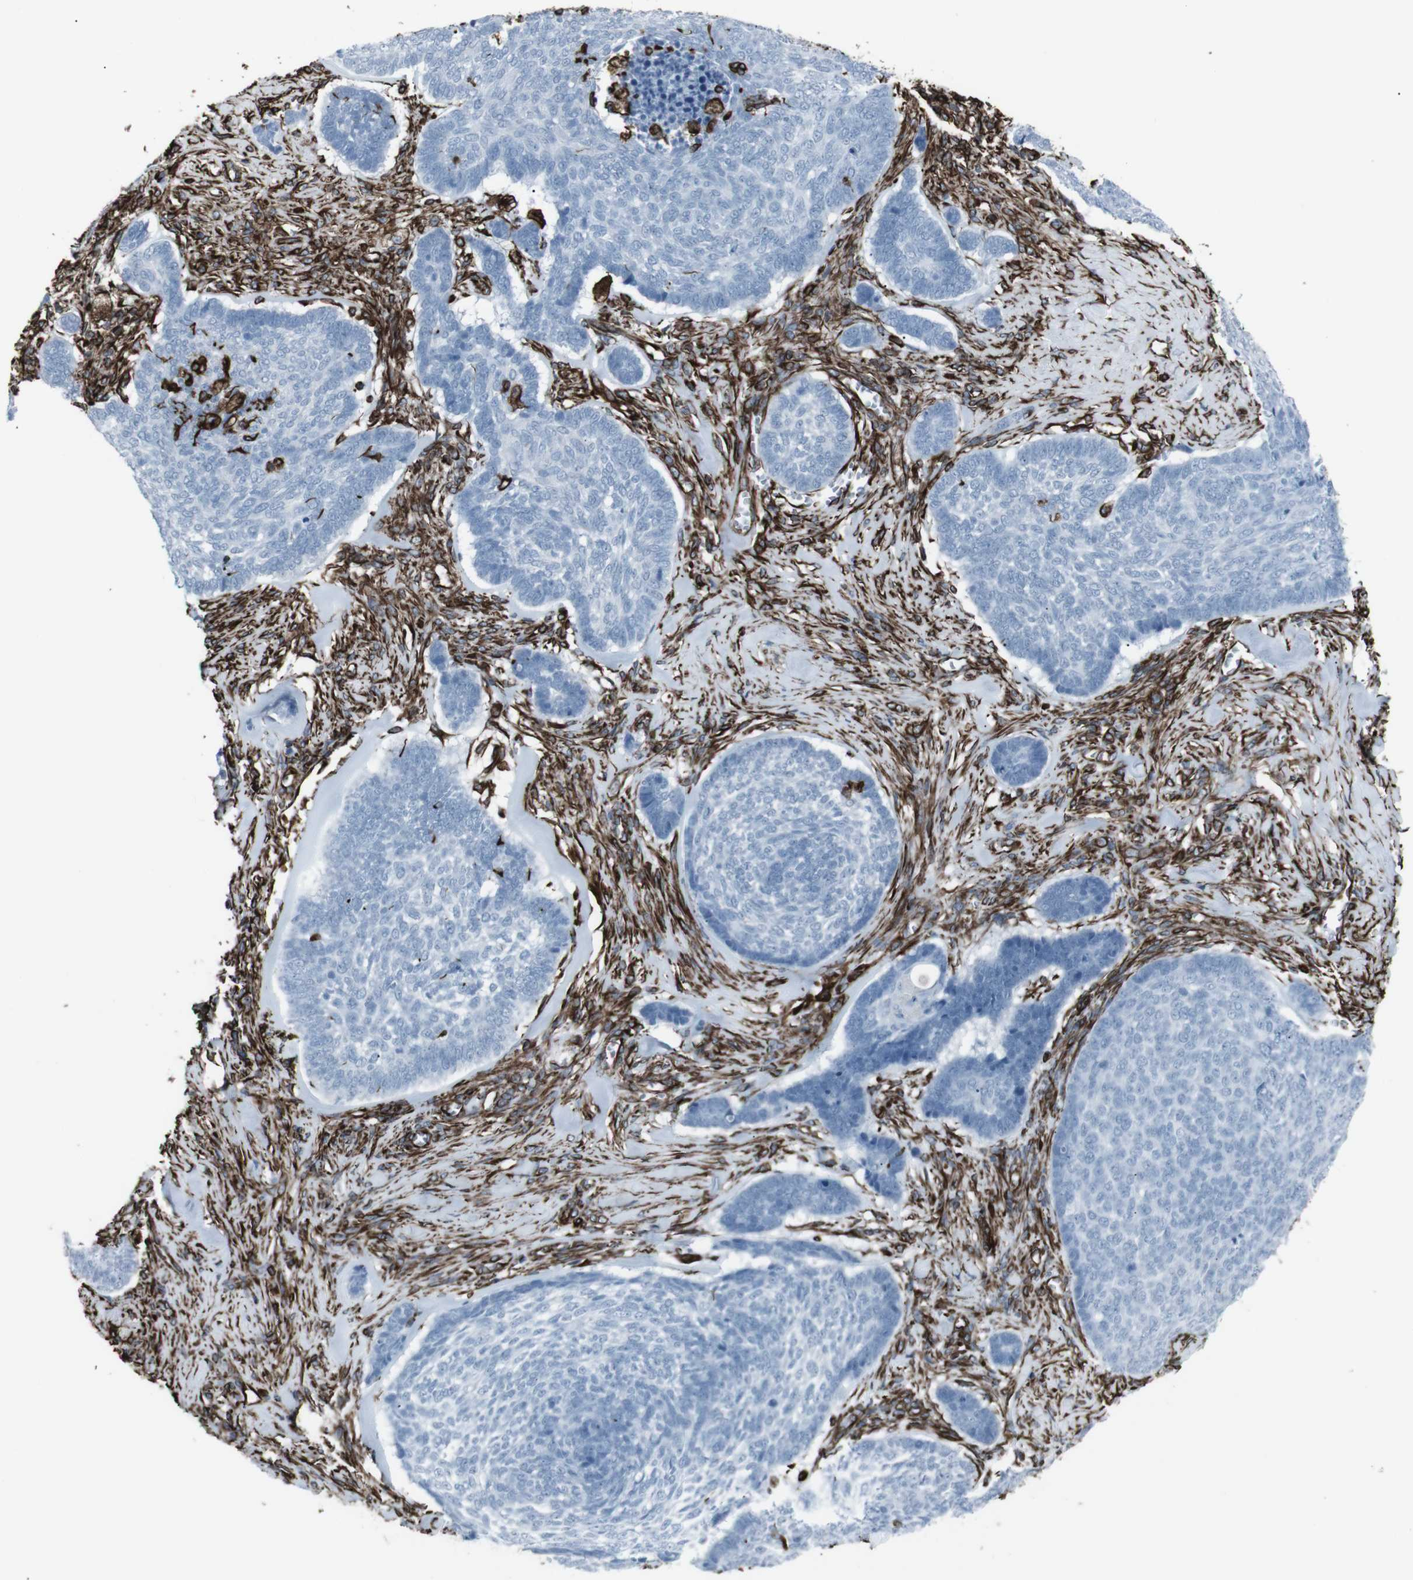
{"staining": {"intensity": "negative", "quantity": "none", "location": "none"}, "tissue": "skin cancer", "cell_type": "Tumor cells", "image_type": "cancer", "snomed": [{"axis": "morphology", "description": "Basal cell carcinoma"}, {"axis": "topography", "description": "Skin"}], "caption": "Immunohistochemistry micrograph of neoplastic tissue: basal cell carcinoma (skin) stained with DAB (3,3'-diaminobenzidine) displays no significant protein expression in tumor cells.", "gene": "ZDHHC6", "patient": {"sex": "male", "age": 84}}